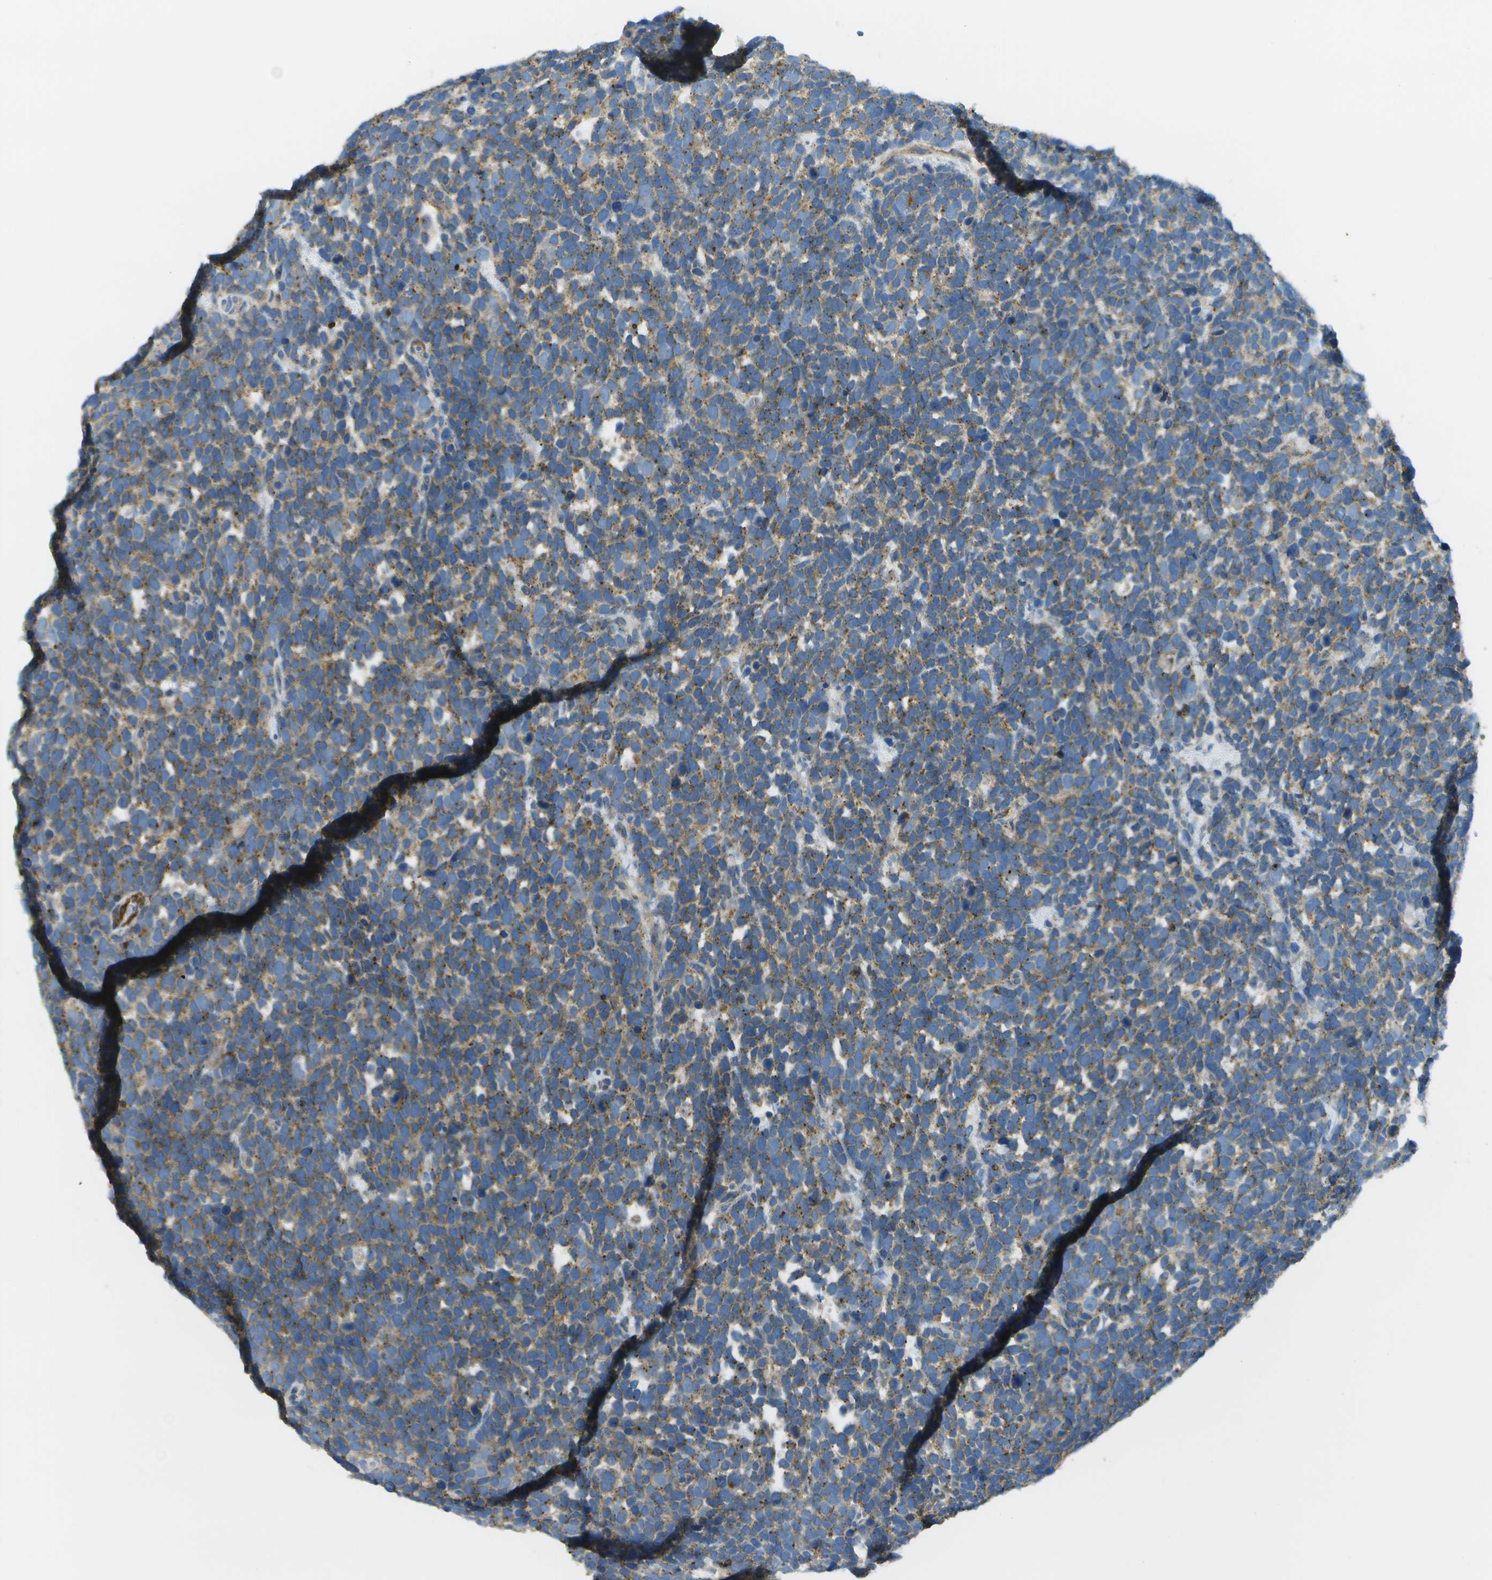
{"staining": {"intensity": "weak", "quantity": ">75%", "location": "cytoplasmic/membranous"}, "tissue": "urothelial cancer", "cell_type": "Tumor cells", "image_type": "cancer", "snomed": [{"axis": "morphology", "description": "Urothelial carcinoma, High grade"}, {"axis": "topography", "description": "Urinary bladder"}], "caption": "Urothelial cancer was stained to show a protein in brown. There is low levels of weak cytoplasmic/membranous expression in approximately >75% of tumor cells.", "gene": "MYH11", "patient": {"sex": "female", "age": 82}}